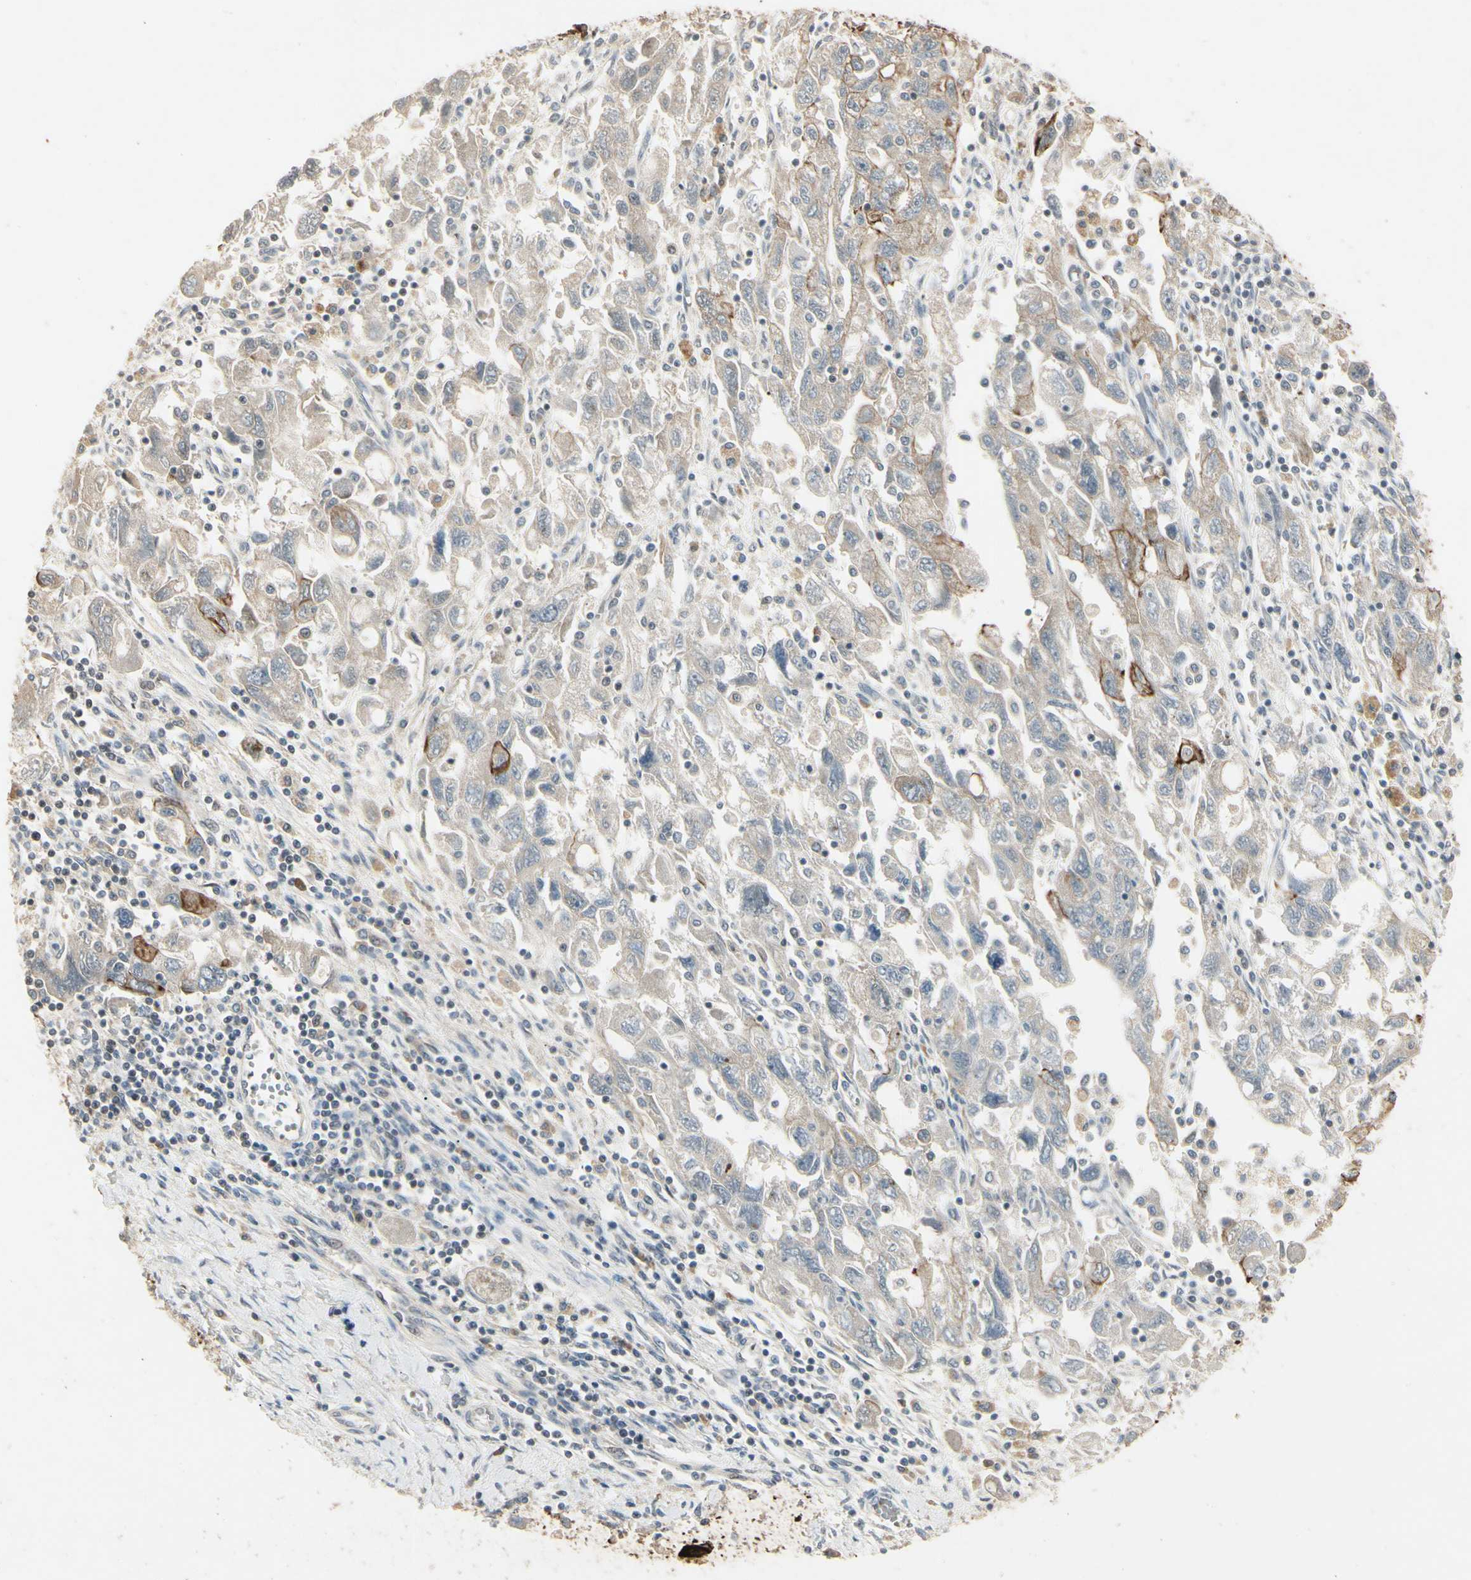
{"staining": {"intensity": "moderate", "quantity": "<25%", "location": "cytoplasmic/membranous"}, "tissue": "ovarian cancer", "cell_type": "Tumor cells", "image_type": "cancer", "snomed": [{"axis": "morphology", "description": "Carcinoma, NOS"}, {"axis": "morphology", "description": "Cystadenocarcinoma, serous, NOS"}, {"axis": "topography", "description": "Ovary"}], "caption": "Tumor cells display low levels of moderate cytoplasmic/membranous positivity in about <25% of cells in human serous cystadenocarcinoma (ovarian).", "gene": "SKIL", "patient": {"sex": "female", "age": 69}}